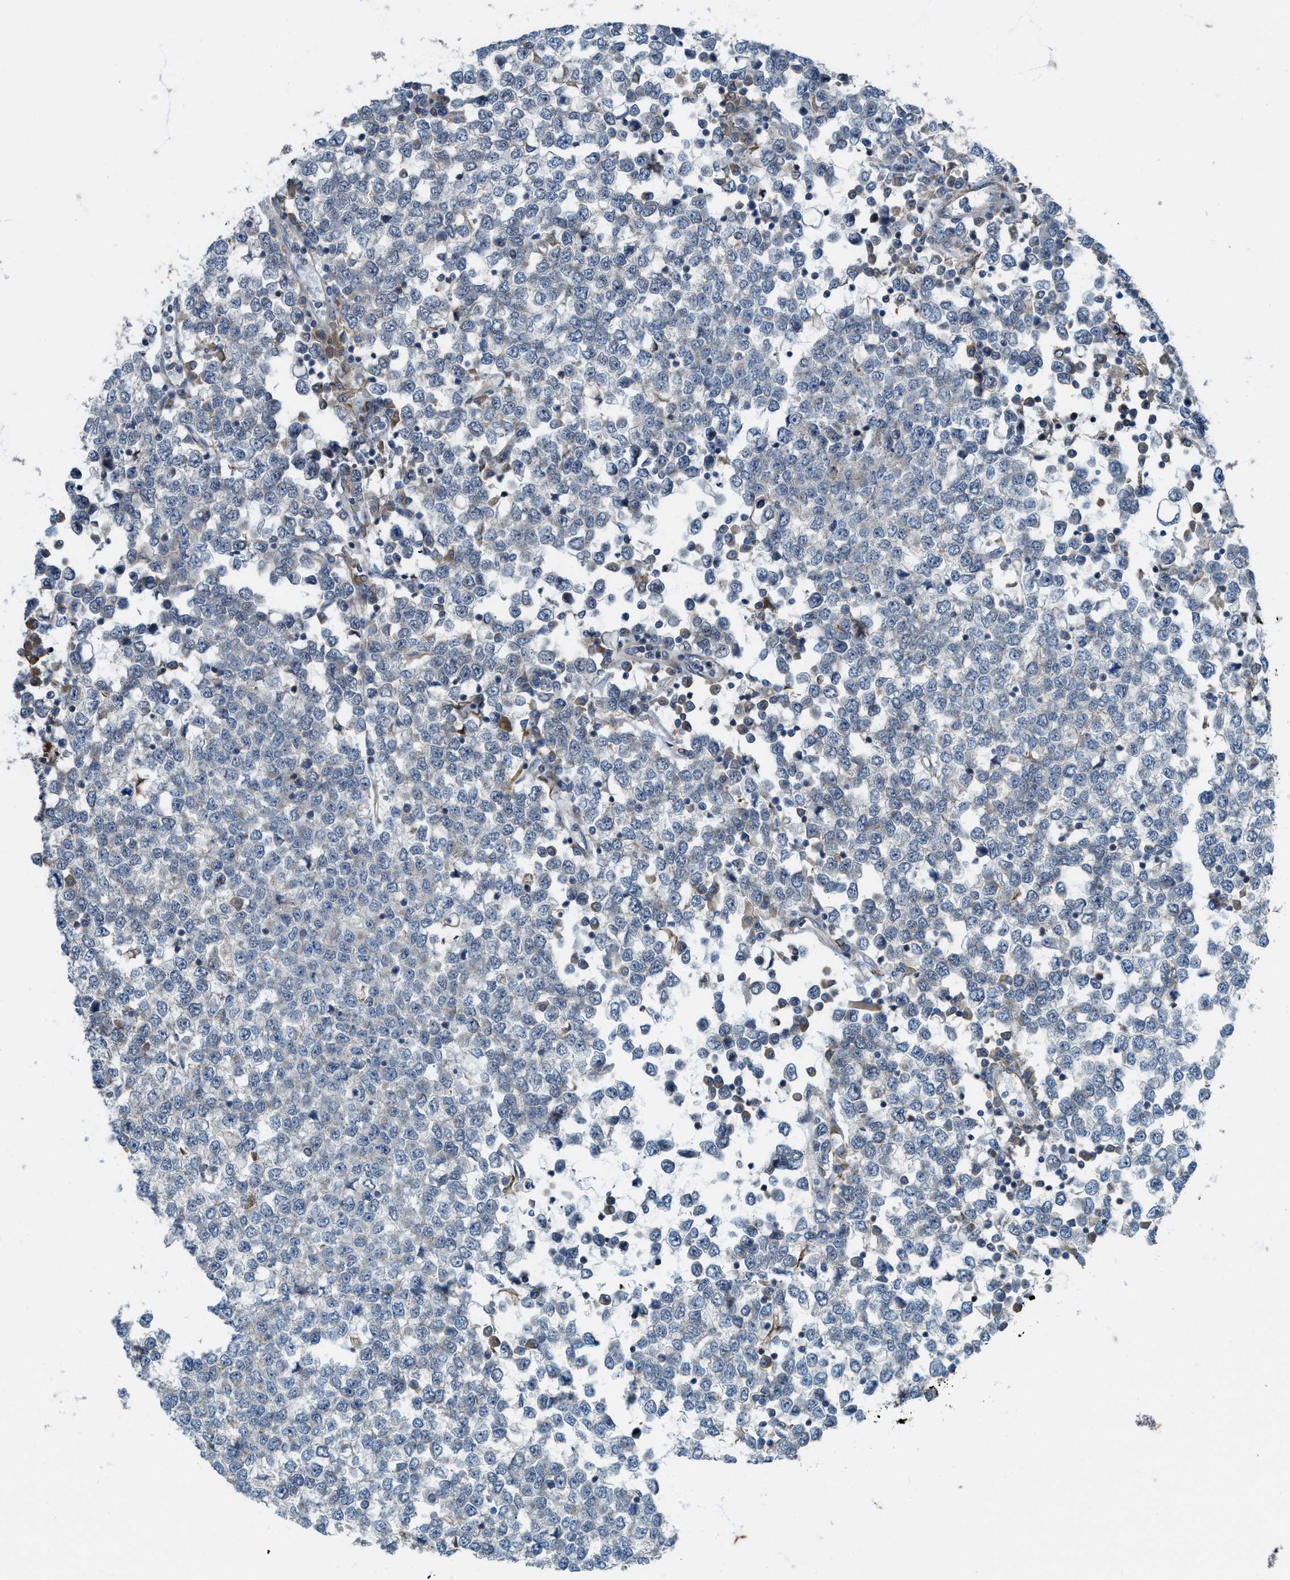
{"staining": {"intensity": "negative", "quantity": "none", "location": "none"}, "tissue": "testis cancer", "cell_type": "Tumor cells", "image_type": "cancer", "snomed": [{"axis": "morphology", "description": "Seminoma, NOS"}, {"axis": "topography", "description": "Testis"}], "caption": "A high-resolution histopathology image shows IHC staining of testis seminoma, which shows no significant staining in tumor cells.", "gene": "LRRC72", "patient": {"sex": "male", "age": 65}}